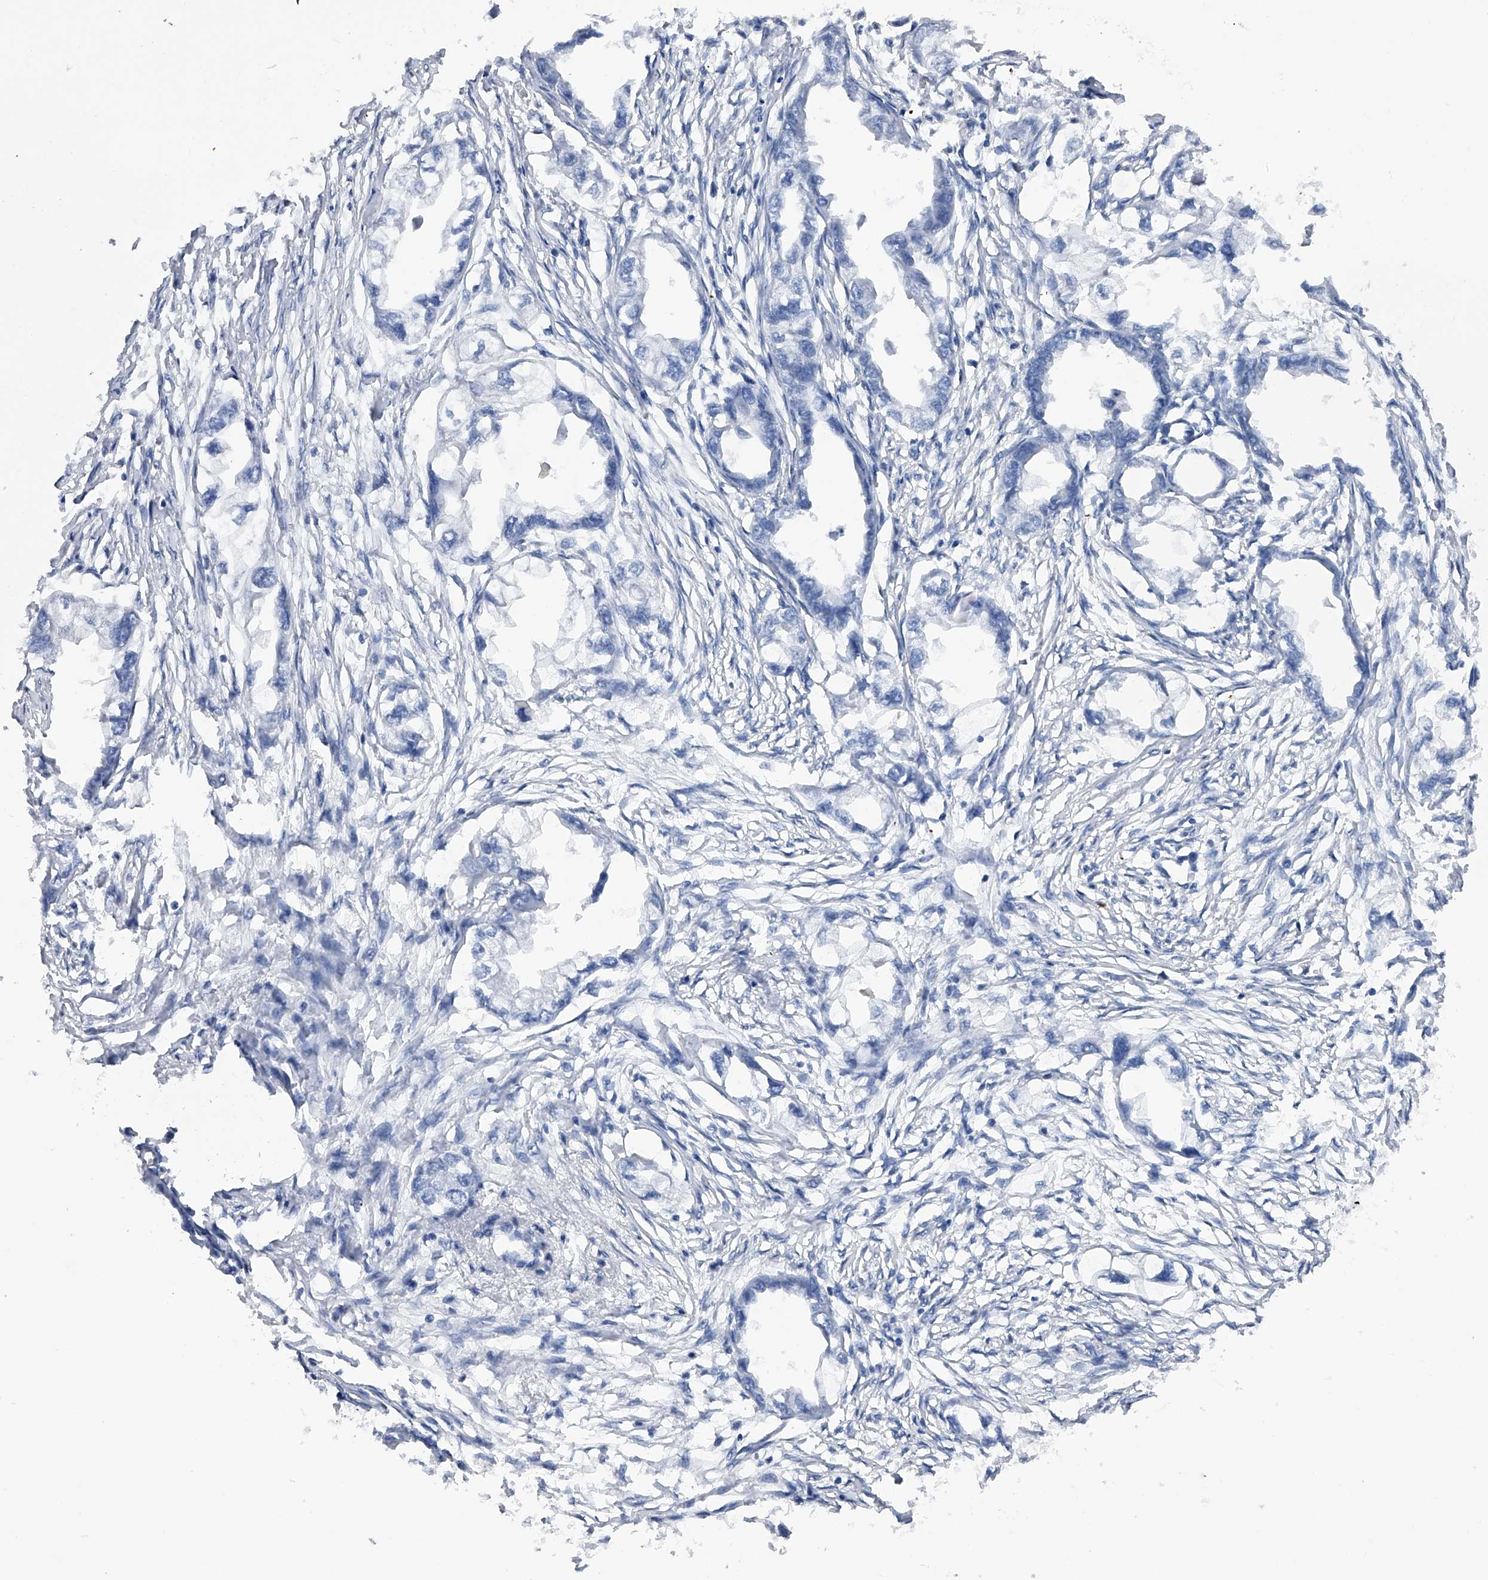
{"staining": {"intensity": "negative", "quantity": "none", "location": "none"}, "tissue": "endometrial cancer", "cell_type": "Tumor cells", "image_type": "cancer", "snomed": [{"axis": "morphology", "description": "Adenocarcinoma, NOS"}, {"axis": "morphology", "description": "Adenocarcinoma, metastatic, NOS"}, {"axis": "topography", "description": "Adipose tissue"}, {"axis": "topography", "description": "Endometrium"}], "caption": "IHC photomicrograph of adenocarcinoma (endometrial) stained for a protein (brown), which displays no positivity in tumor cells. (DAB immunohistochemistry, high magnification).", "gene": "RWDD2A", "patient": {"sex": "female", "age": 67}}